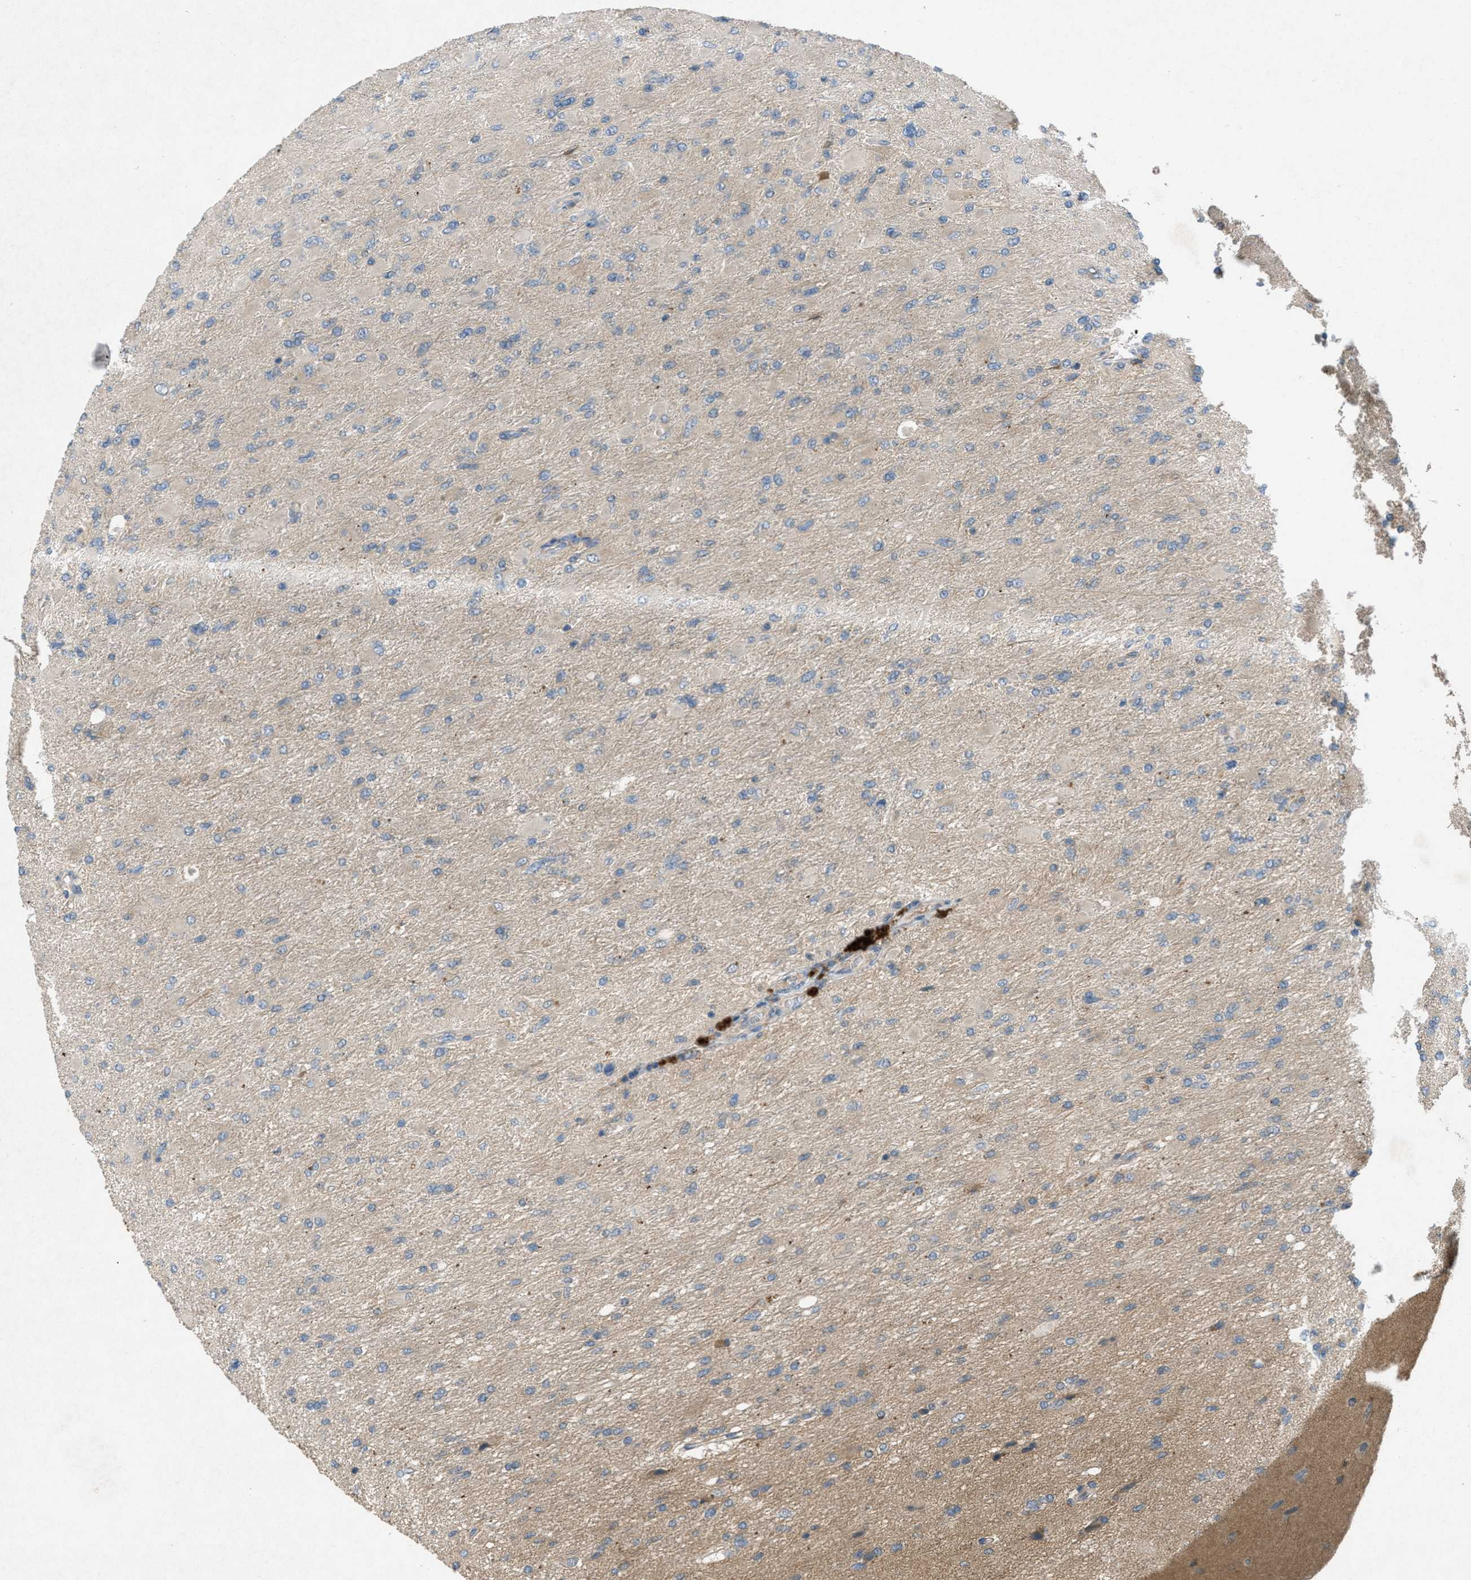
{"staining": {"intensity": "negative", "quantity": "none", "location": "none"}, "tissue": "glioma", "cell_type": "Tumor cells", "image_type": "cancer", "snomed": [{"axis": "morphology", "description": "Glioma, malignant, High grade"}, {"axis": "topography", "description": "Cerebral cortex"}], "caption": "High power microscopy histopathology image of an IHC image of malignant high-grade glioma, revealing no significant staining in tumor cells.", "gene": "ADCY6", "patient": {"sex": "female", "age": 36}}